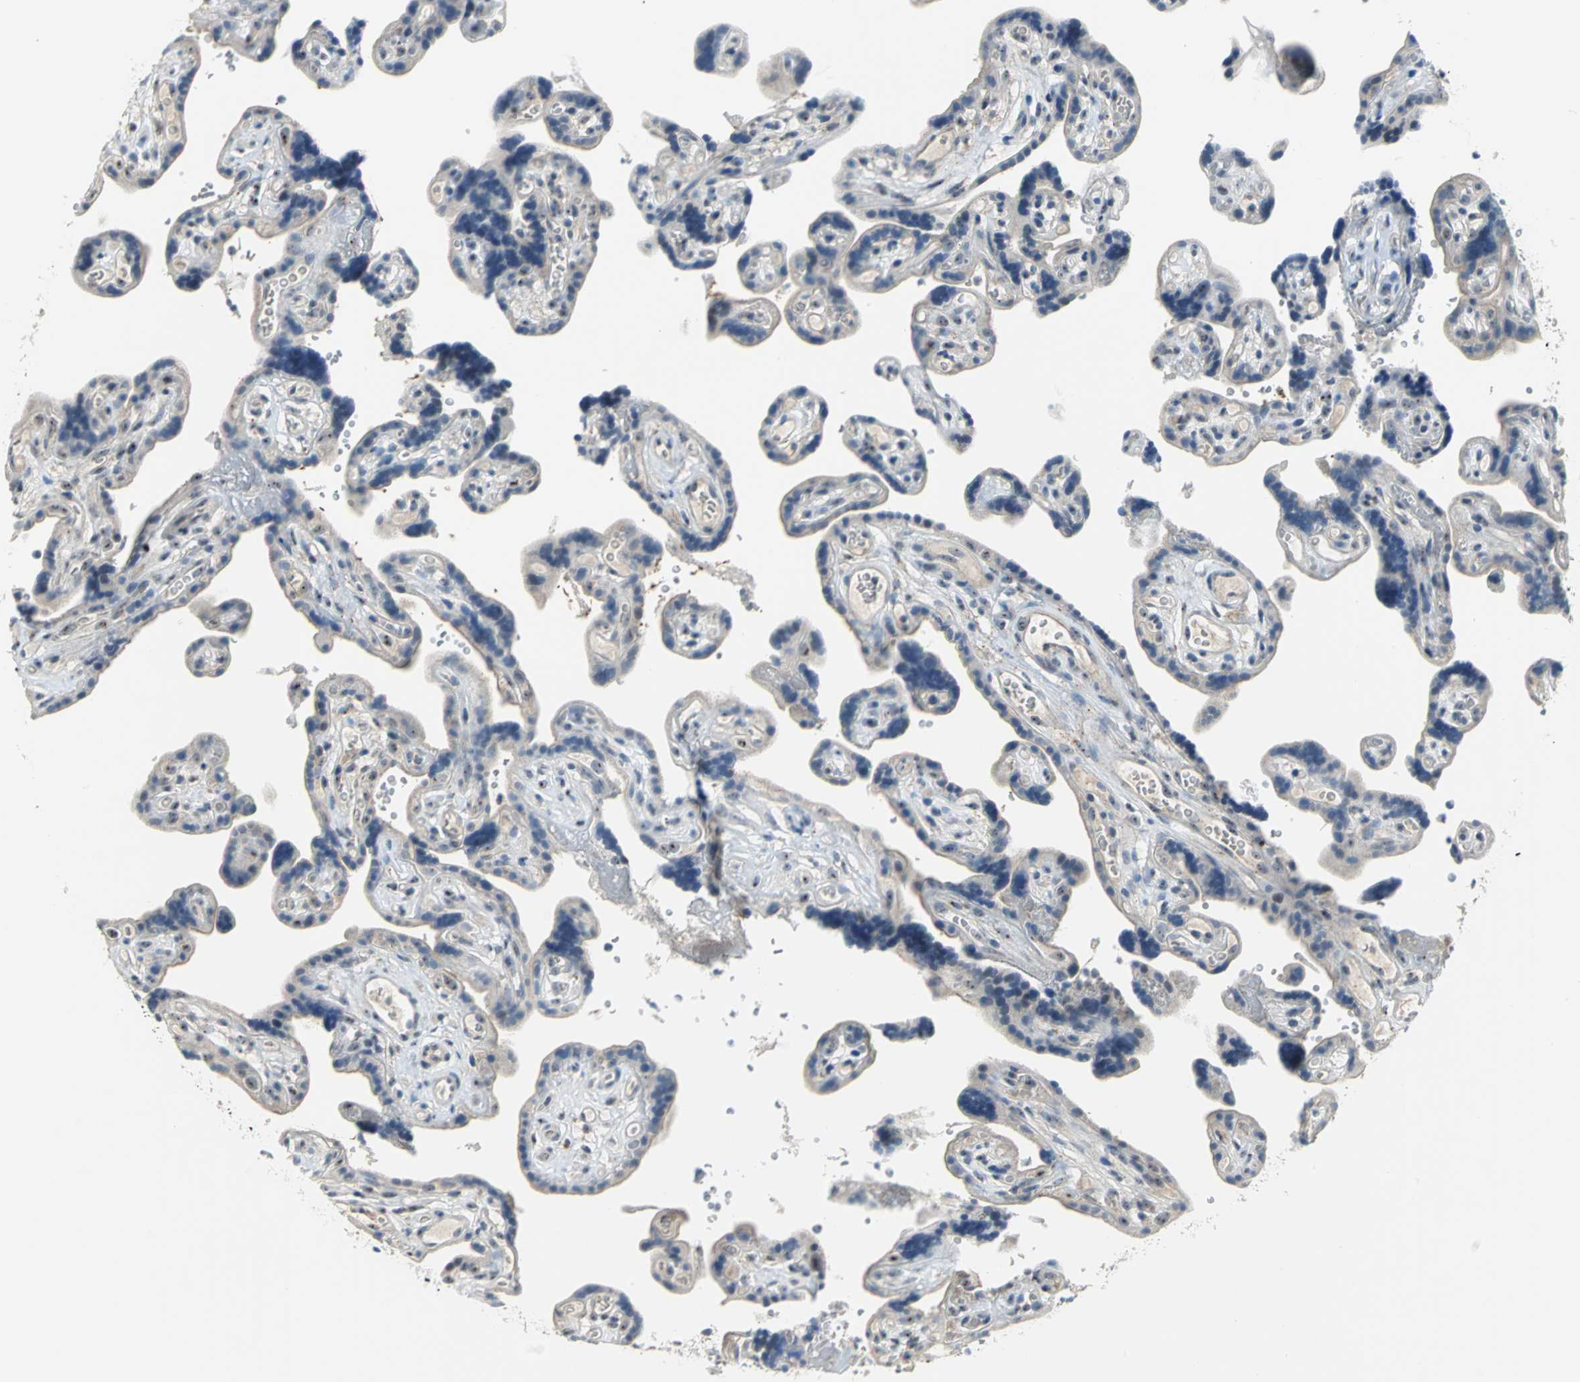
{"staining": {"intensity": "moderate", "quantity": ">75%", "location": "nuclear"}, "tissue": "placenta", "cell_type": "Trophoblastic cells", "image_type": "normal", "snomed": [{"axis": "morphology", "description": "Normal tissue, NOS"}, {"axis": "topography", "description": "Placenta"}], "caption": "Approximately >75% of trophoblastic cells in normal placenta show moderate nuclear protein expression as visualized by brown immunohistochemical staining.", "gene": "MYBBP1A", "patient": {"sex": "female", "age": 30}}